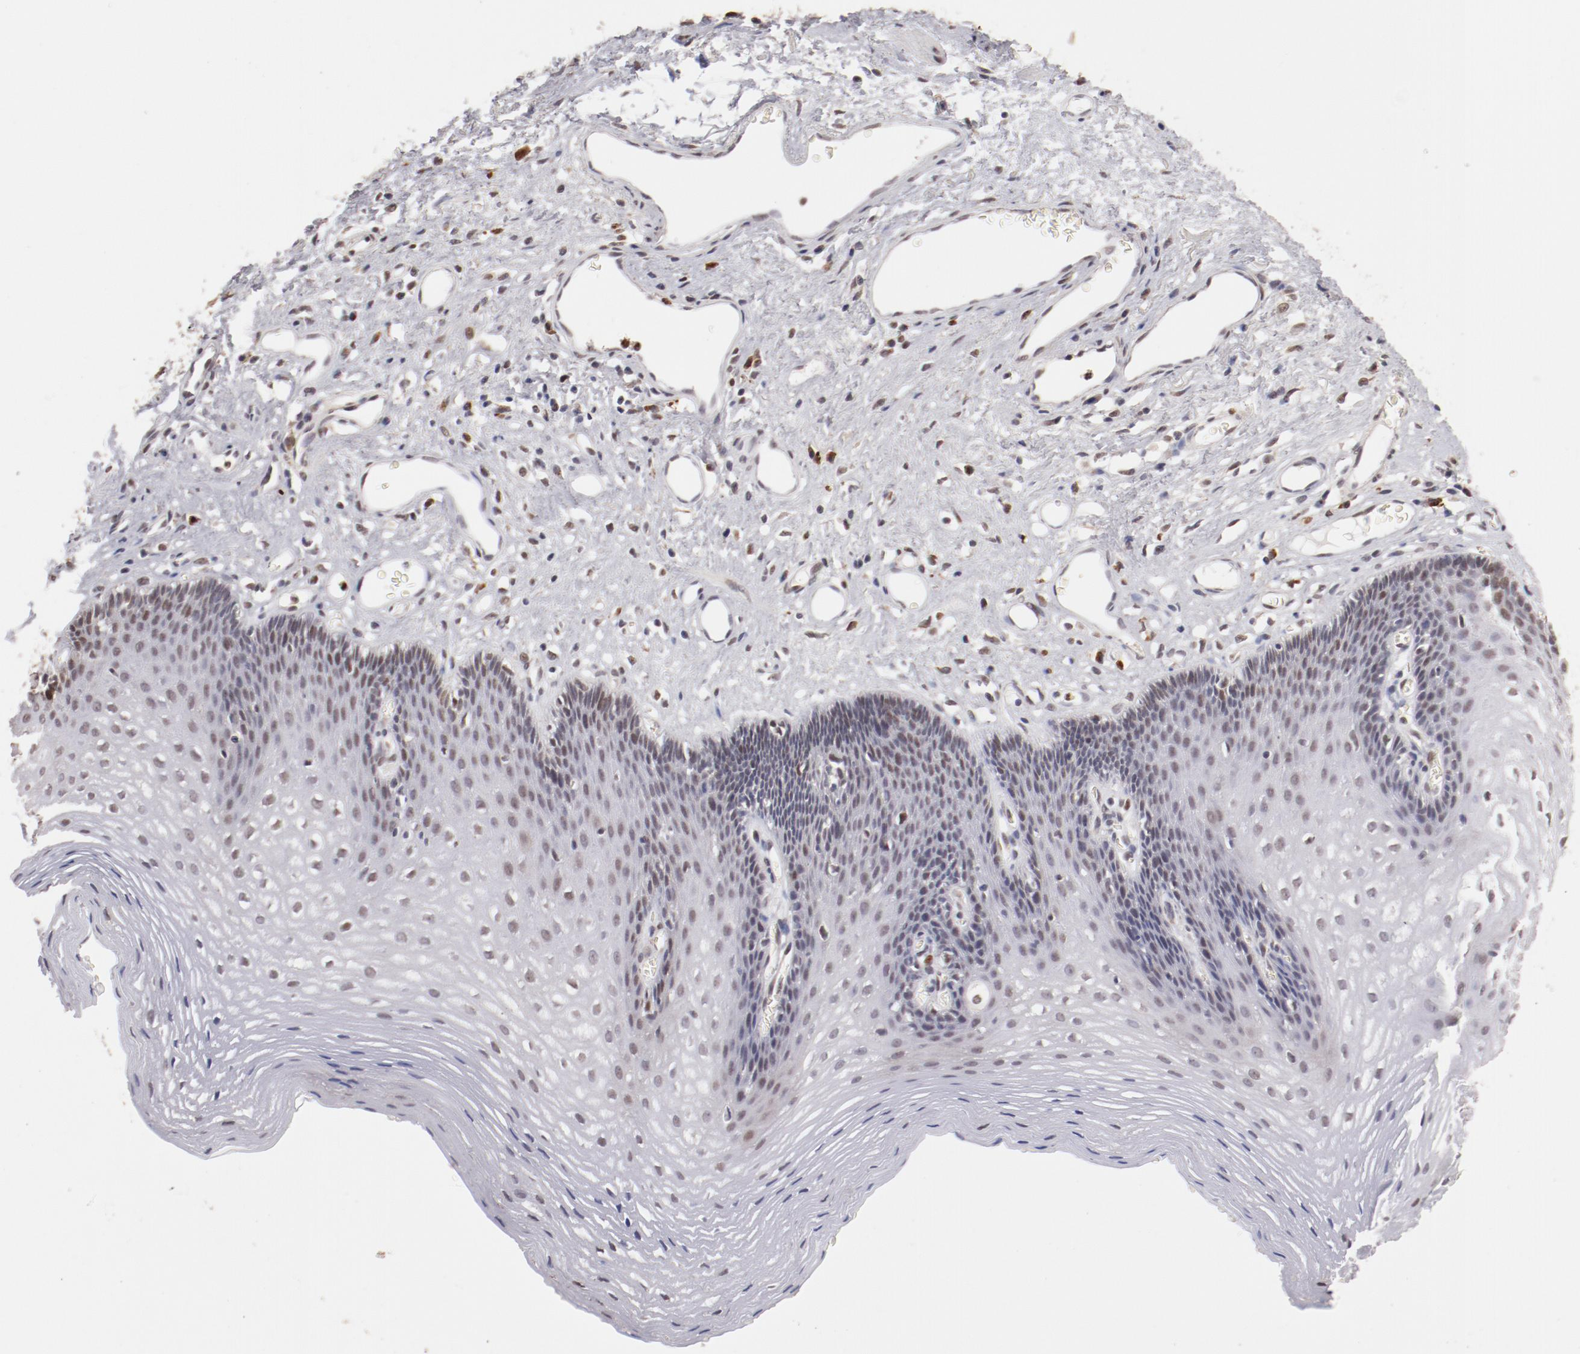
{"staining": {"intensity": "weak", "quantity": ">75%", "location": "cytoplasmic/membranous,nuclear"}, "tissue": "esophagus", "cell_type": "Squamous epithelial cells", "image_type": "normal", "snomed": [{"axis": "morphology", "description": "Normal tissue, NOS"}, {"axis": "topography", "description": "Esophagus"}], "caption": "This histopathology image exhibits normal esophagus stained with immunohistochemistry to label a protein in brown. The cytoplasmic/membranous,nuclear of squamous epithelial cells show weak positivity for the protein. Nuclei are counter-stained blue.", "gene": "NFE2", "patient": {"sex": "female", "age": 70}}